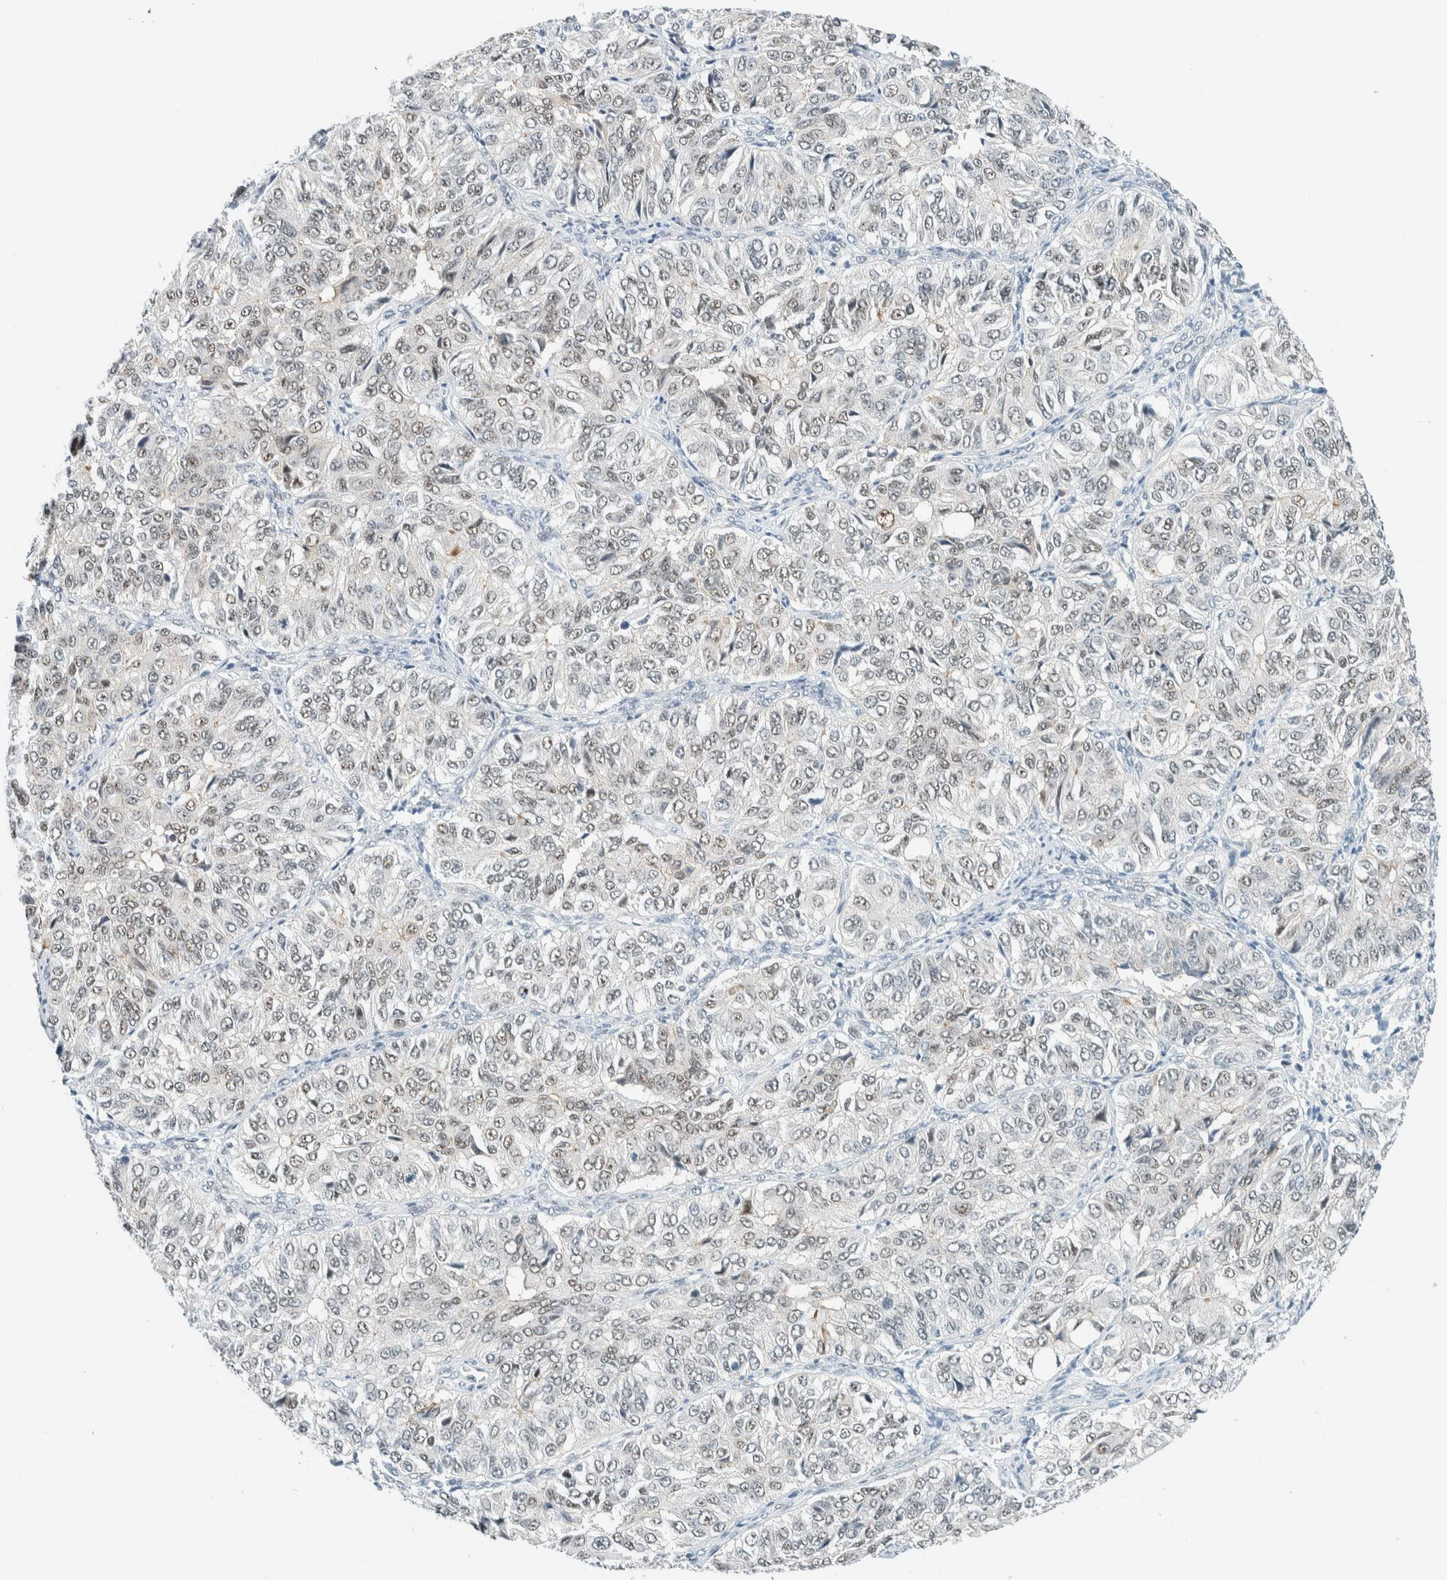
{"staining": {"intensity": "weak", "quantity": ">75%", "location": "nuclear"}, "tissue": "ovarian cancer", "cell_type": "Tumor cells", "image_type": "cancer", "snomed": [{"axis": "morphology", "description": "Carcinoma, endometroid"}, {"axis": "topography", "description": "Ovary"}], "caption": "A low amount of weak nuclear positivity is appreciated in about >75% of tumor cells in ovarian cancer tissue. (DAB IHC with brightfield microscopy, high magnification).", "gene": "CYSRT1", "patient": {"sex": "female", "age": 51}}